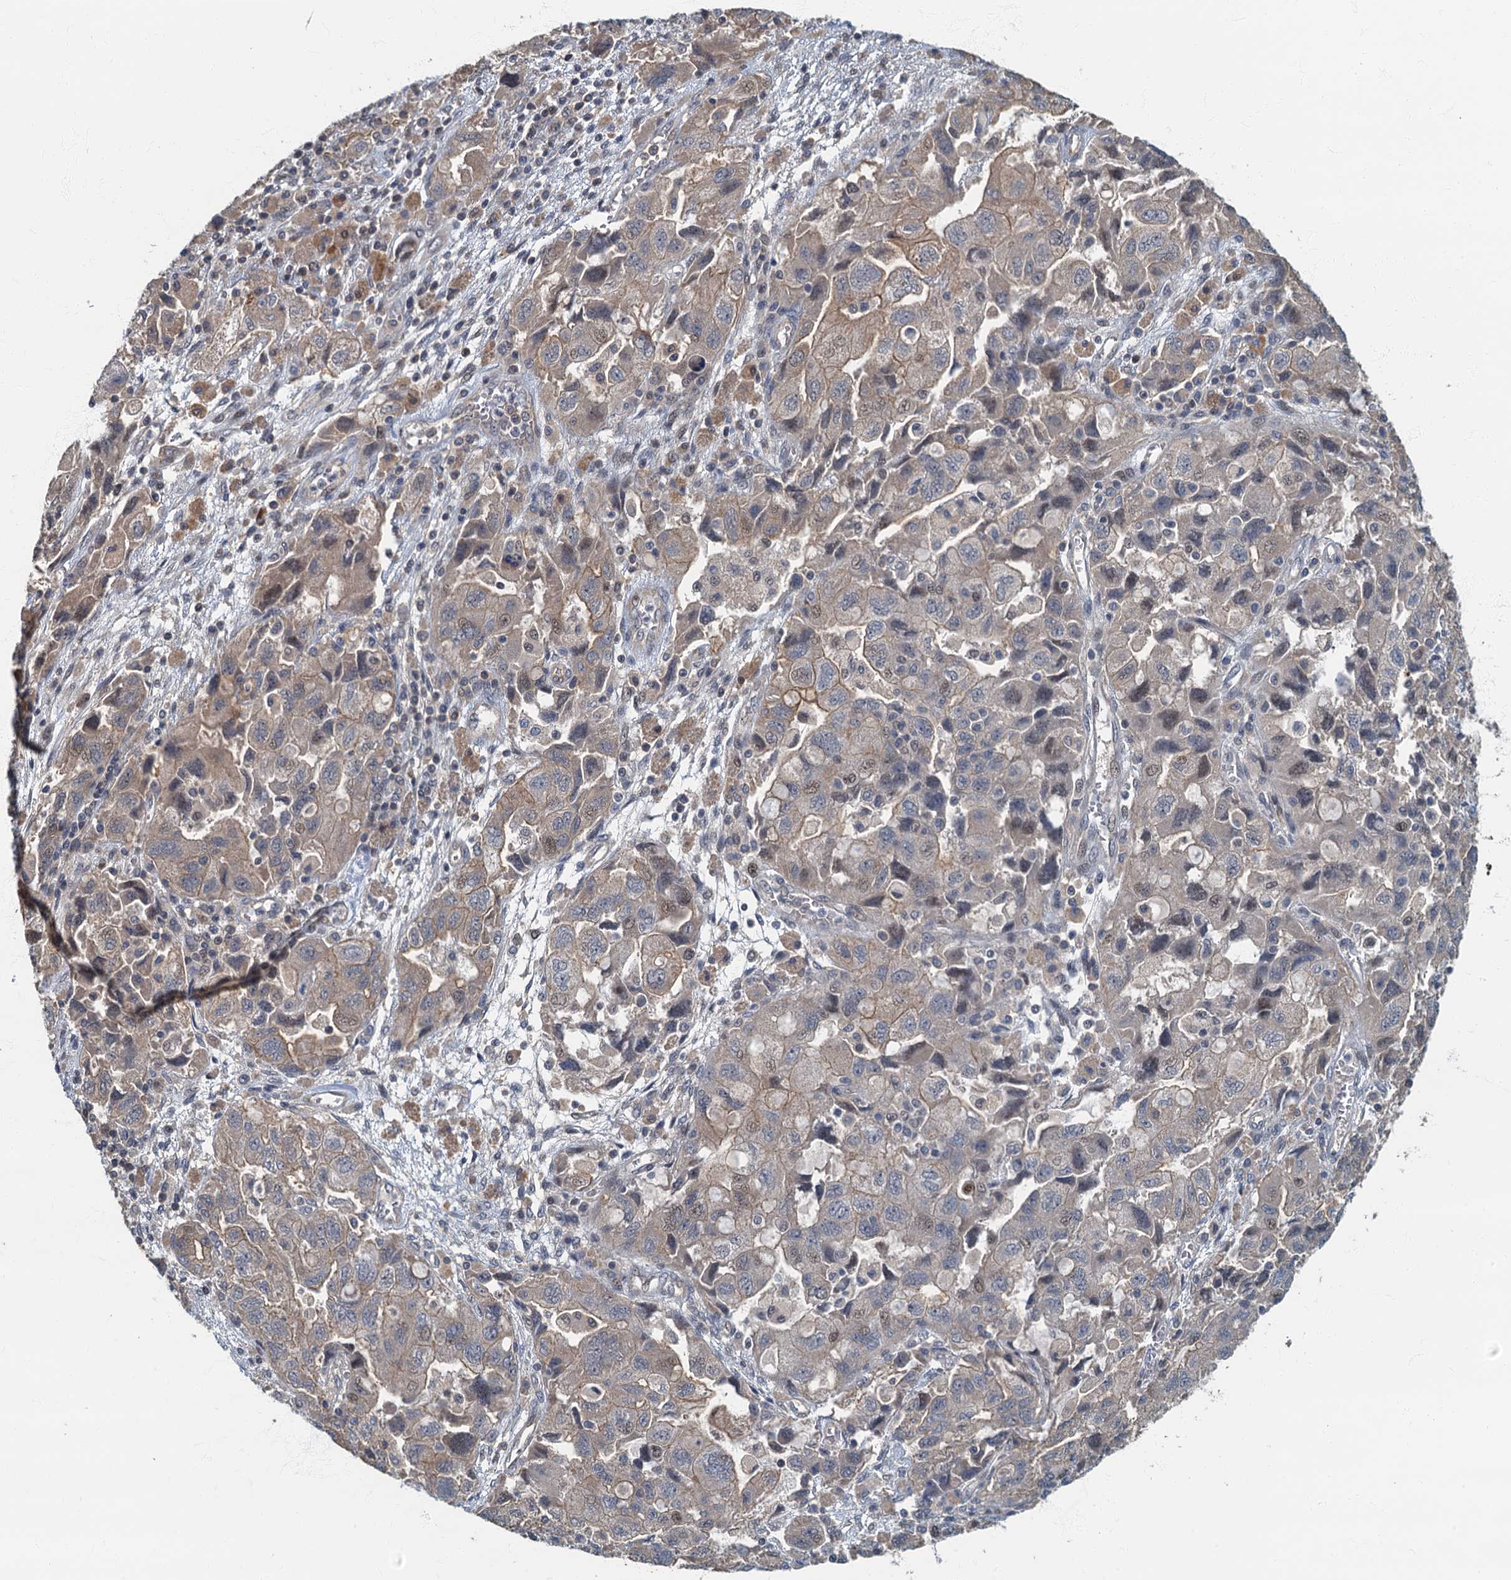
{"staining": {"intensity": "weak", "quantity": "25%-75%", "location": "cytoplasmic/membranous"}, "tissue": "ovarian cancer", "cell_type": "Tumor cells", "image_type": "cancer", "snomed": [{"axis": "morphology", "description": "Carcinoma, NOS"}, {"axis": "morphology", "description": "Cystadenocarcinoma, serous, NOS"}, {"axis": "topography", "description": "Ovary"}], "caption": "Protein expression analysis of human ovarian cancer (serous cystadenocarcinoma) reveals weak cytoplasmic/membranous positivity in about 25%-75% of tumor cells.", "gene": "CKAP2L", "patient": {"sex": "female", "age": 69}}